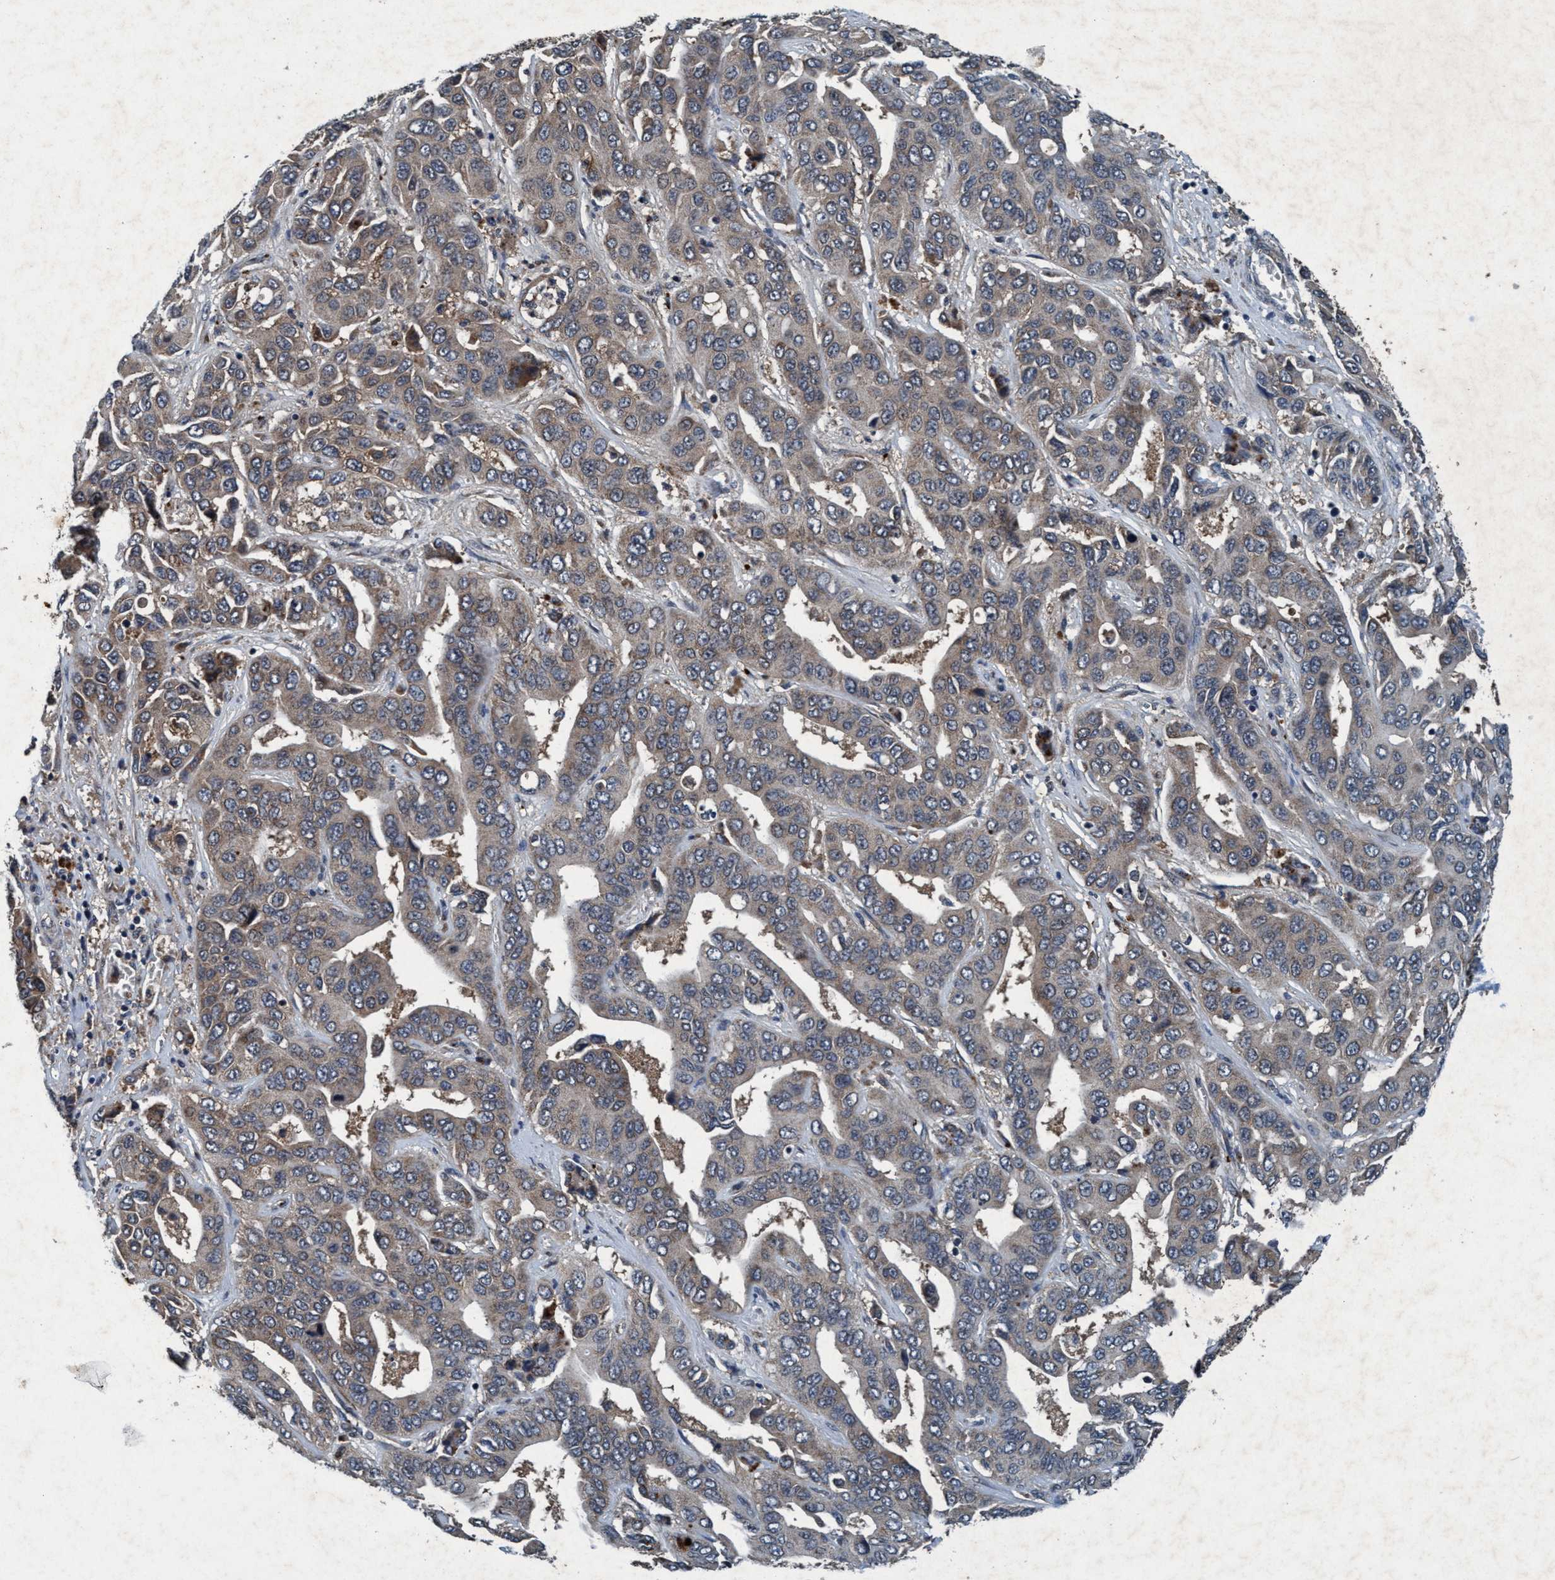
{"staining": {"intensity": "weak", "quantity": "25%-75%", "location": "cytoplasmic/membranous"}, "tissue": "liver cancer", "cell_type": "Tumor cells", "image_type": "cancer", "snomed": [{"axis": "morphology", "description": "Cholangiocarcinoma"}, {"axis": "topography", "description": "Liver"}], "caption": "Weak cytoplasmic/membranous protein positivity is seen in approximately 25%-75% of tumor cells in liver cholangiocarcinoma.", "gene": "AKT1S1", "patient": {"sex": "female", "age": 52}}